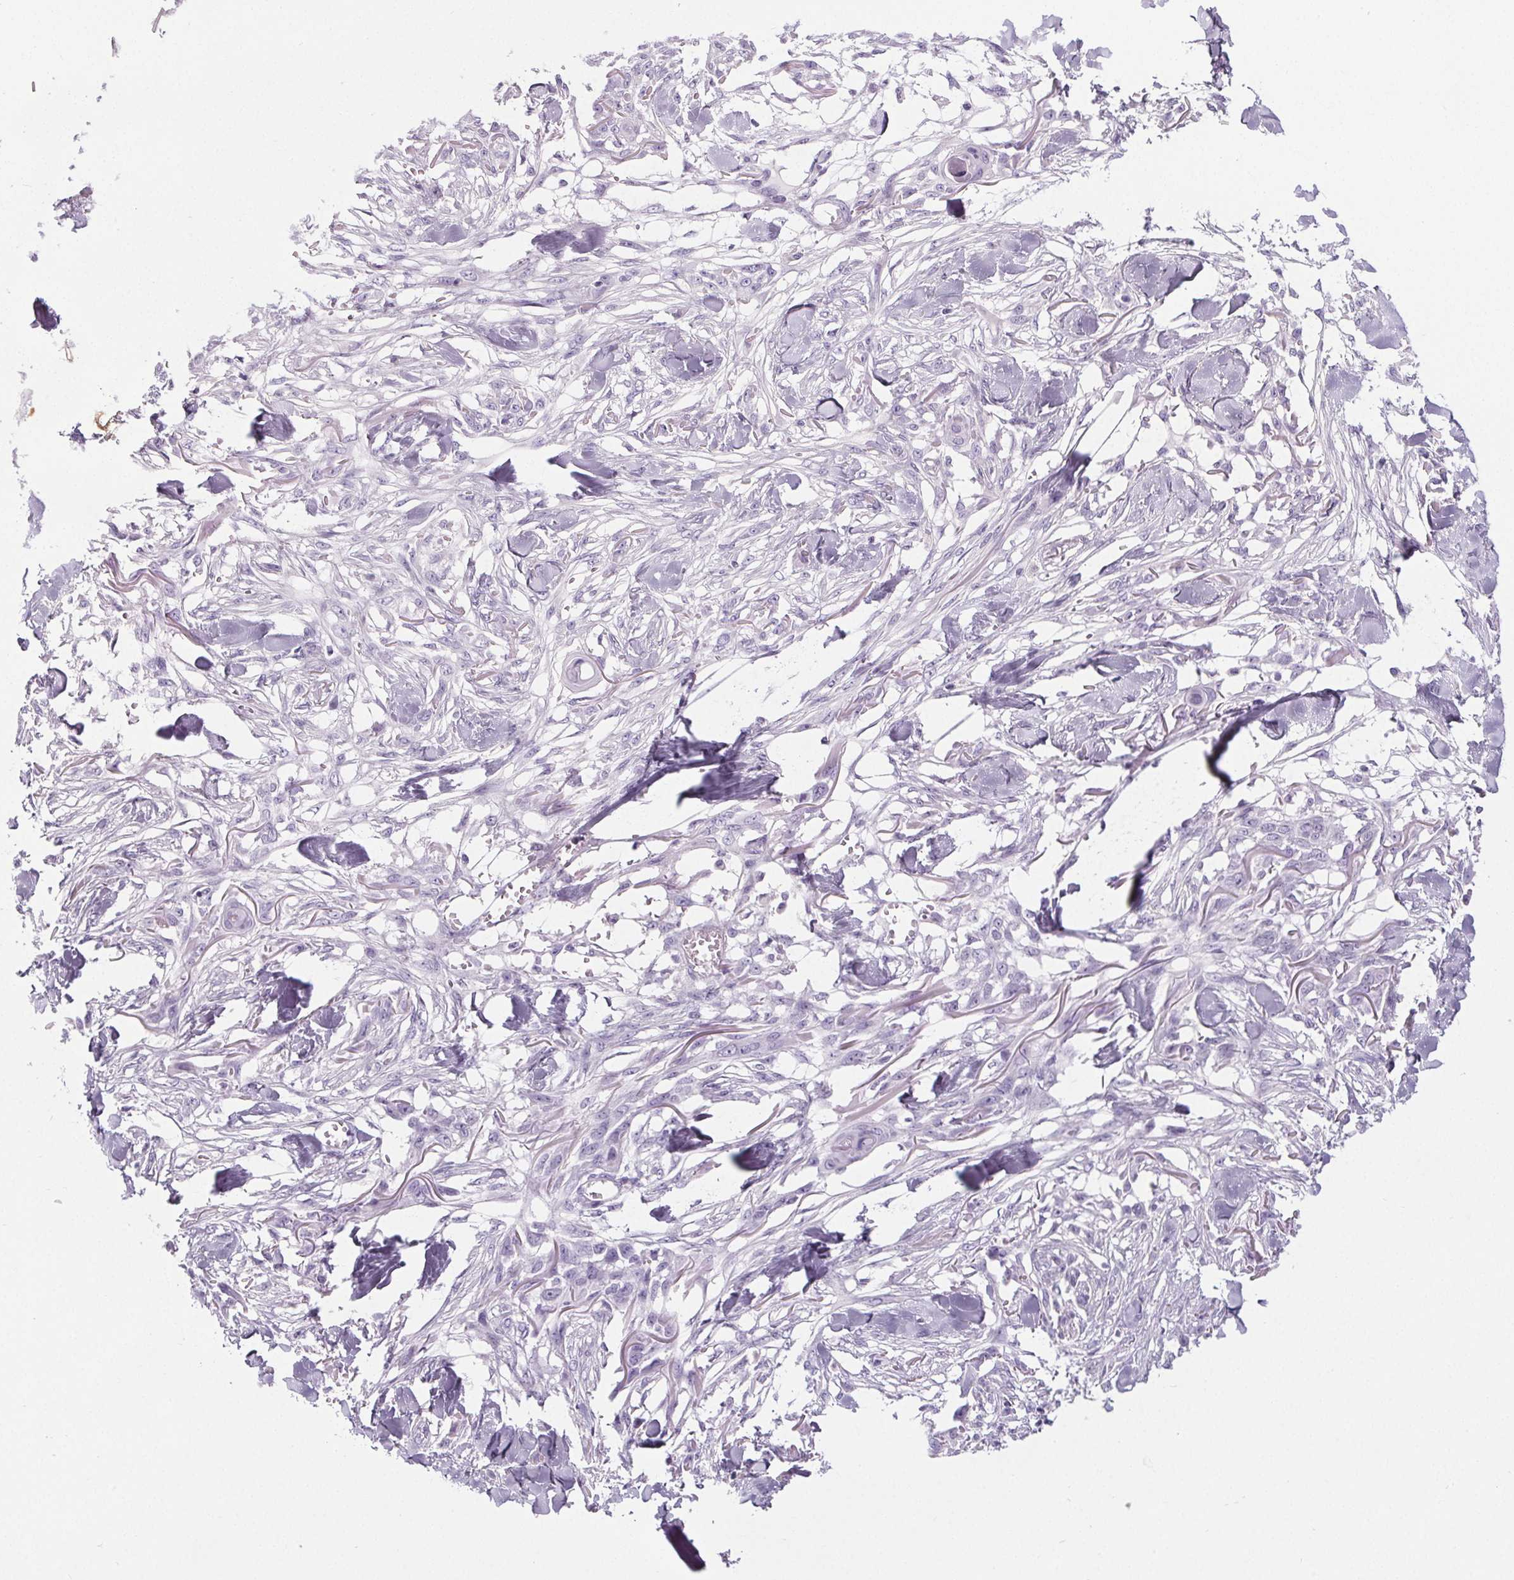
{"staining": {"intensity": "negative", "quantity": "none", "location": "none"}, "tissue": "skin cancer", "cell_type": "Tumor cells", "image_type": "cancer", "snomed": [{"axis": "morphology", "description": "Squamous cell carcinoma, NOS"}, {"axis": "topography", "description": "Skin"}], "caption": "The photomicrograph displays no staining of tumor cells in squamous cell carcinoma (skin).", "gene": "ELAVL2", "patient": {"sex": "female", "age": 59}}